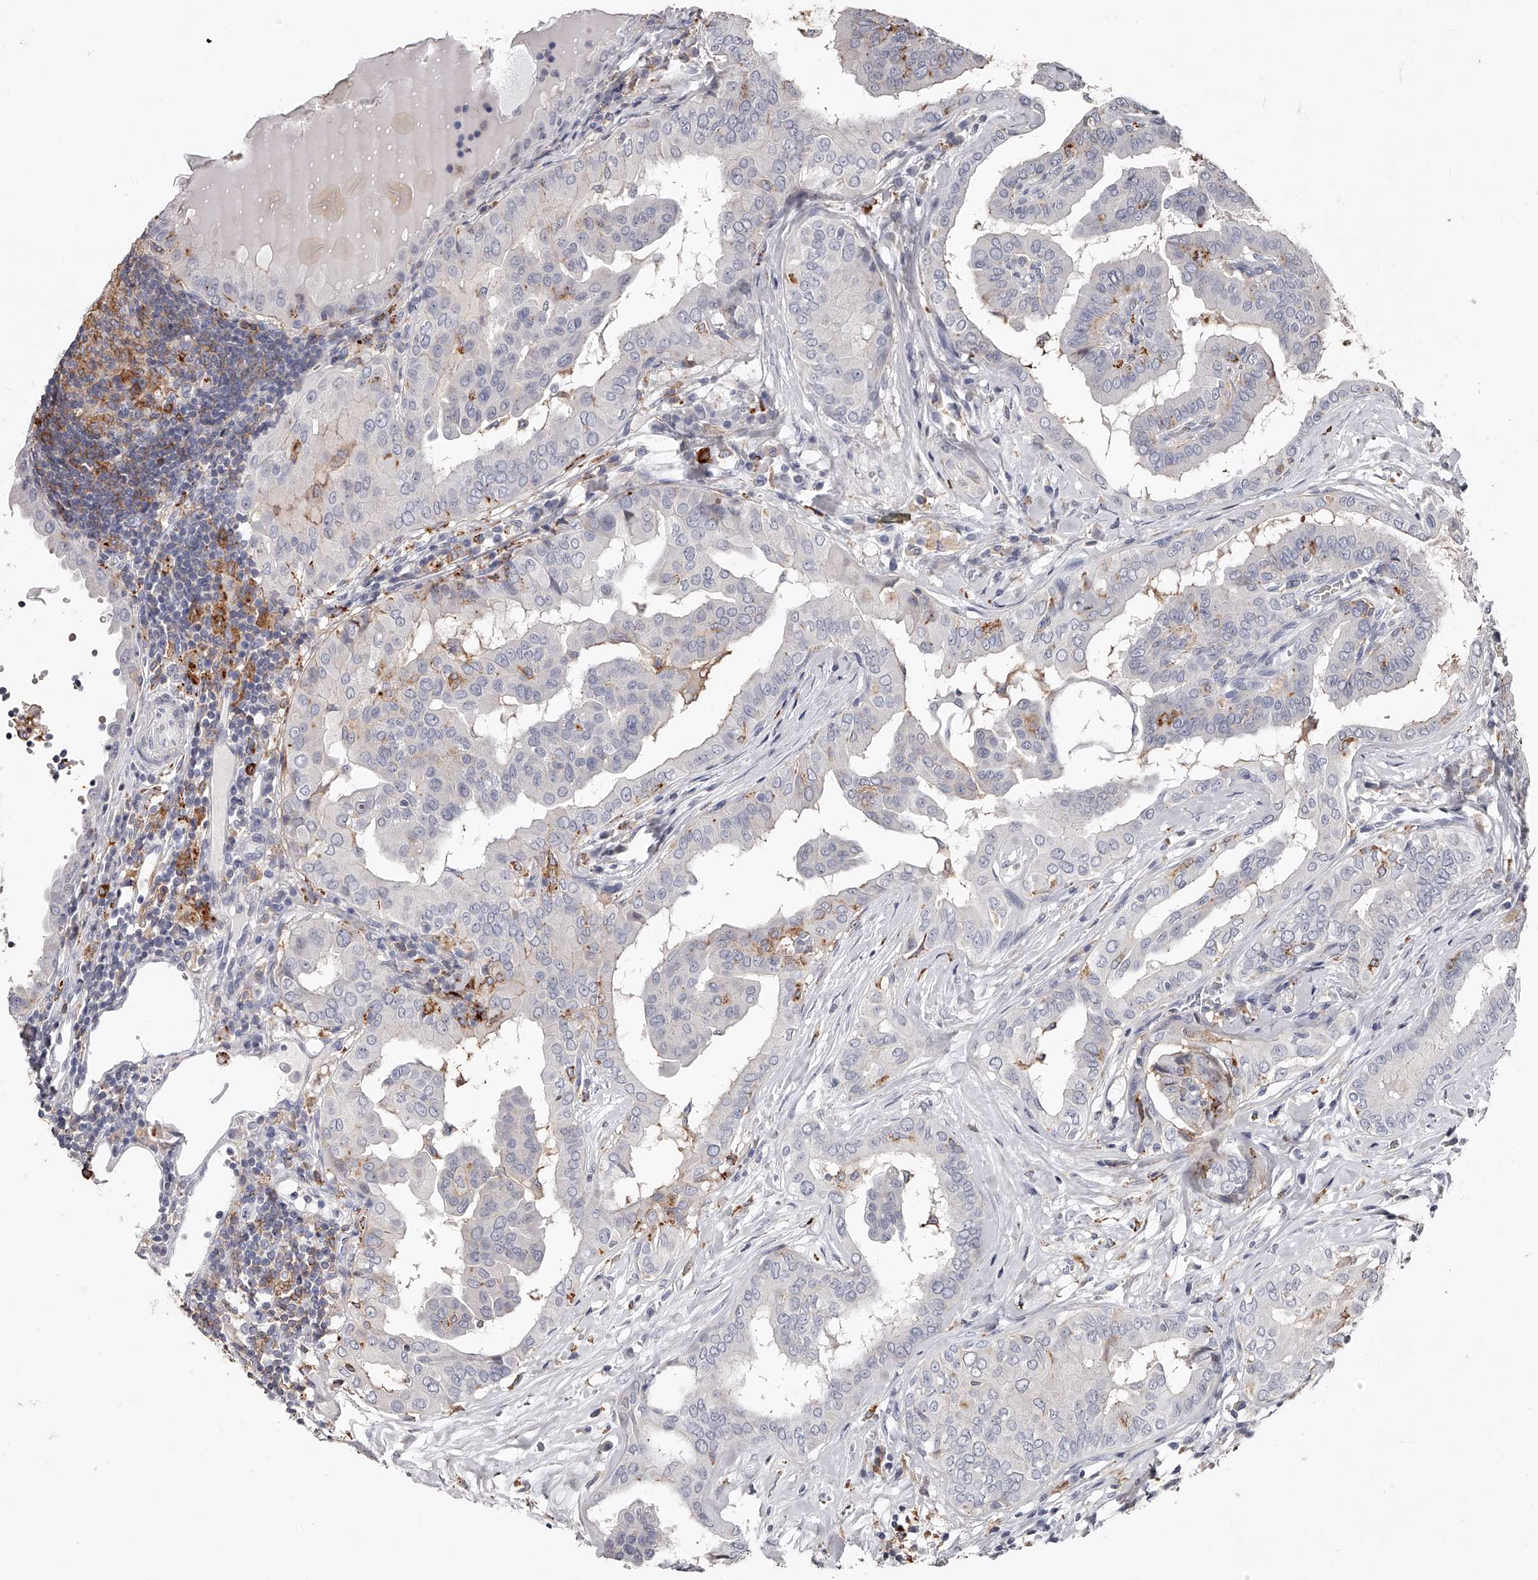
{"staining": {"intensity": "negative", "quantity": "none", "location": "none"}, "tissue": "thyroid cancer", "cell_type": "Tumor cells", "image_type": "cancer", "snomed": [{"axis": "morphology", "description": "Papillary adenocarcinoma, NOS"}, {"axis": "topography", "description": "Thyroid gland"}], "caption": "Tumor cells show no significant protein staining in papillary adenocarcinoma (thyroid).", "gene": "PACSIN1", "patient": {"sex": "male", "age": 33}}